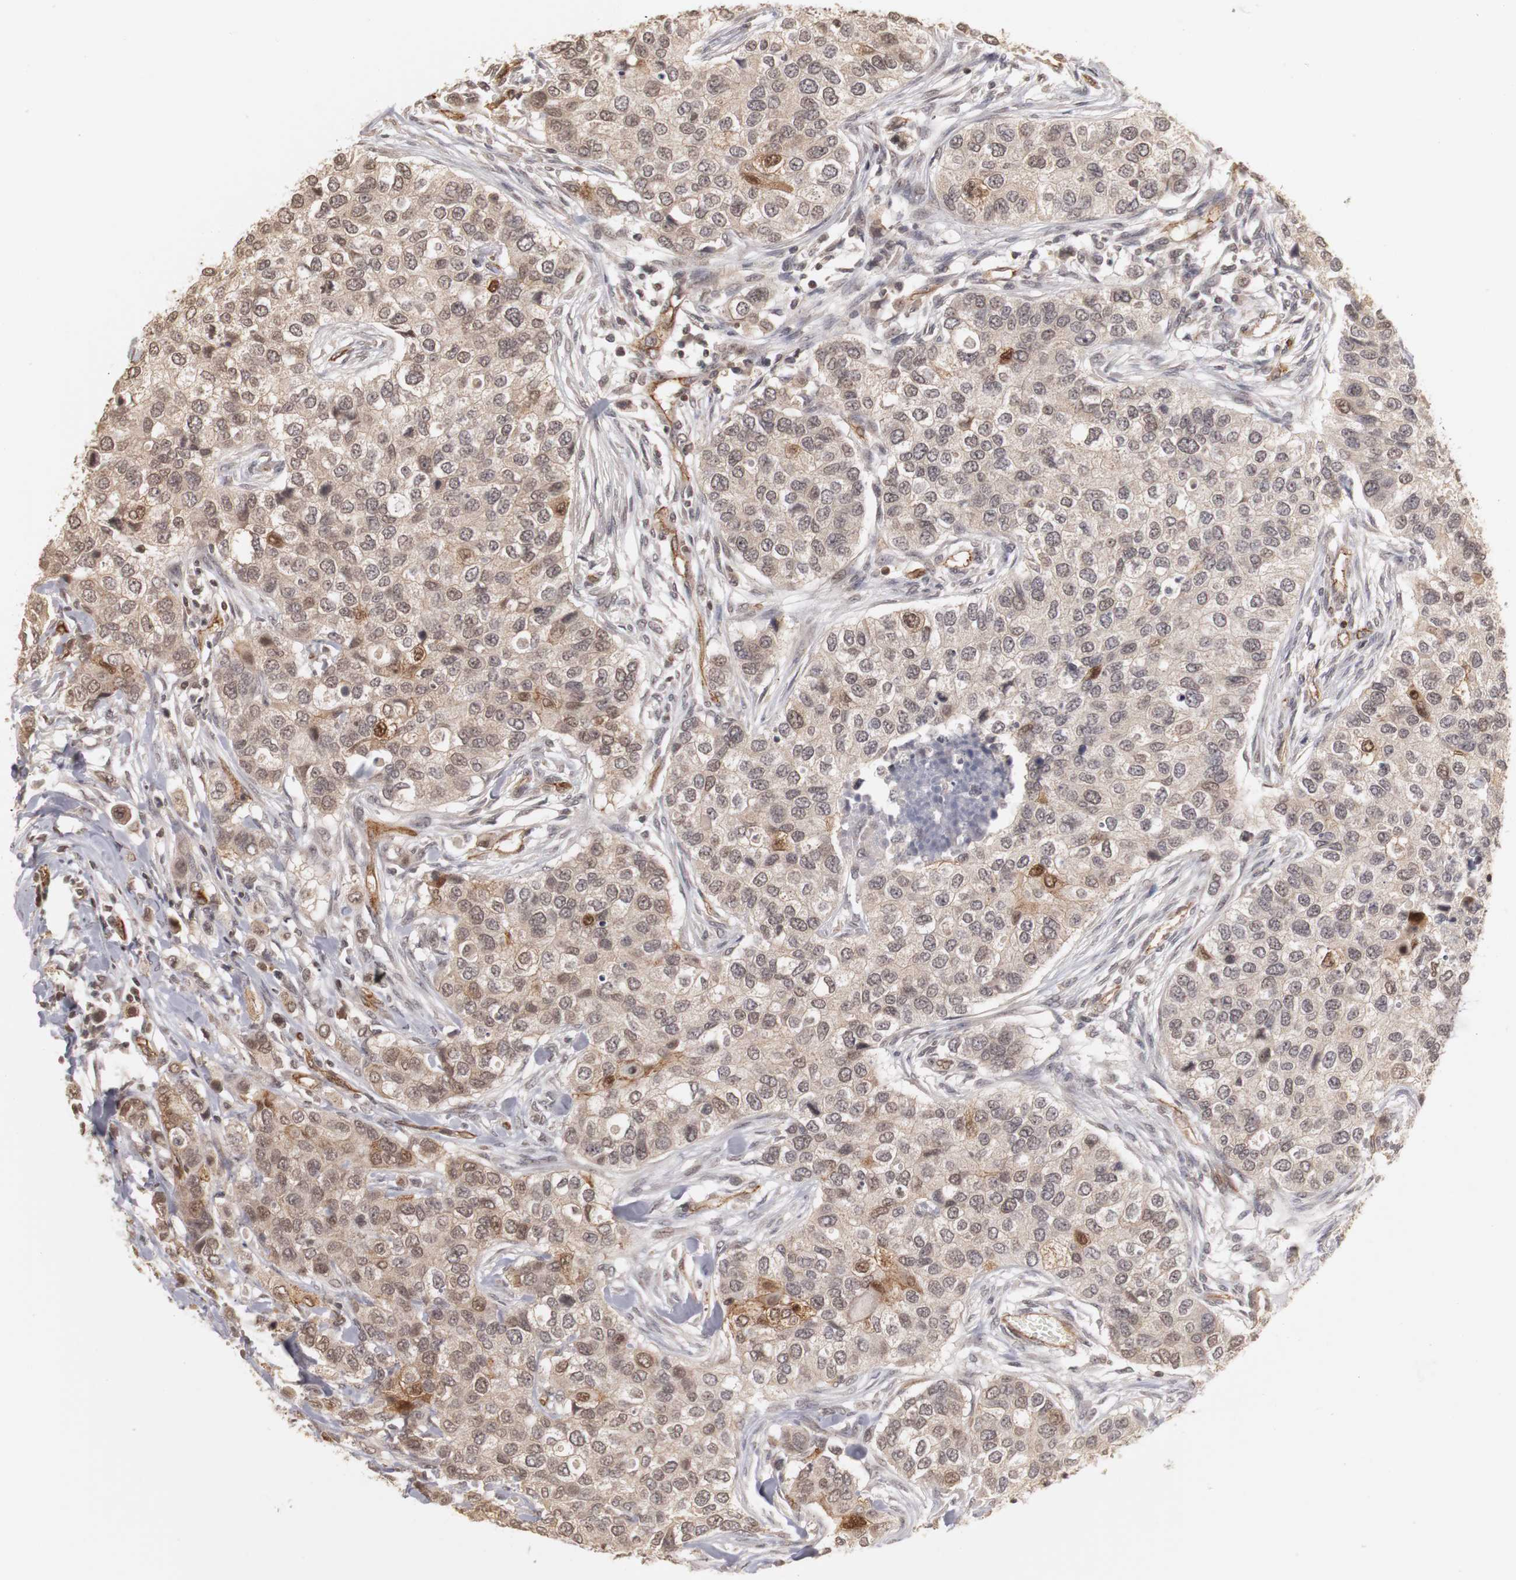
{"staining": {"intensity": "weak", "quantity": ">75%", "location": "cytoplasmic/membranous,nuclear"}, "tissue": "breast cancer", "cell_type": "Tumor cells", "image_type": "cancer", "snomed": [{"axis": "morphology", "description": "Normal tissue, NOS"}, {"axis": "morphology", "description": "Duct carcinoma"}, {"axis": "topography", "description": "Breast"}], "caption": "A brown stain highlights weak cytoplasmic/membranous and nuclear positivity of a protein in infiltrating ductal carcinoma (breast) tumor cells. The staining was performed using DAB to visualize the protein expression in brown, while the nuclei were stained in blue with hematoxylin (Magnification: 20x).", "gene": "PLEKHA1", "patient": {"sex": "female", "age": 49}}